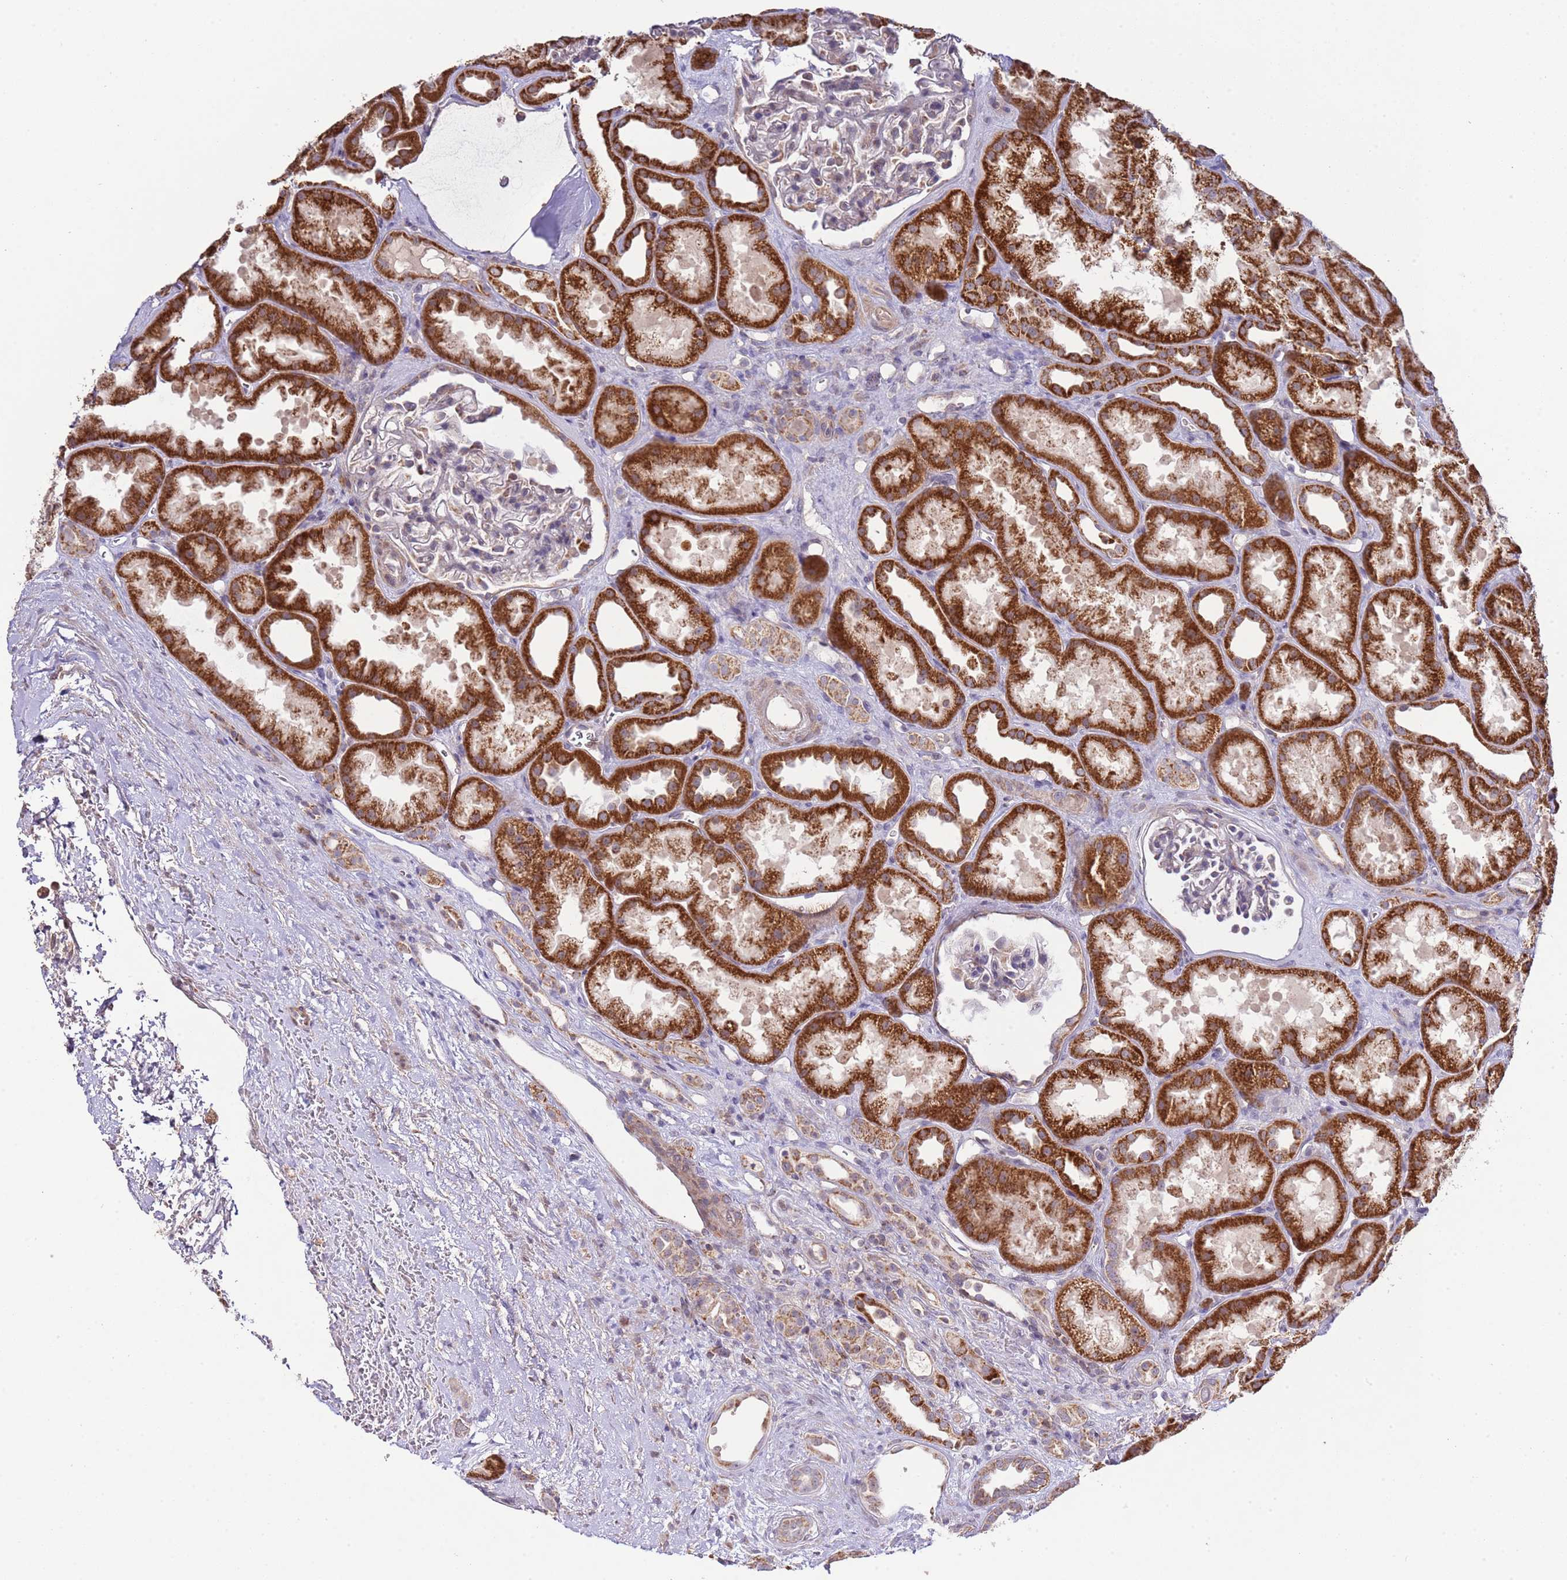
{"staining": {"intensity": "moderate", "quantity": "<25%", "location": "cytoplasmic/membranous"}, "tissue": "kidney", "cell_type": "Cells in glomeruli", "image_type": "normal", "snomed": [{"axis": "morphology", "description": "Normal tissue, NOS"}, {"axis": "topography", "description": "Kidney"}], "caption": "The micrograph reveals a brown stain indicating the presence of a protein in the cytoplasmic/membranous of cells in glomeruli in kidney.", "gene": "IVD", "patient": {"sex": "male", "age": 61}}